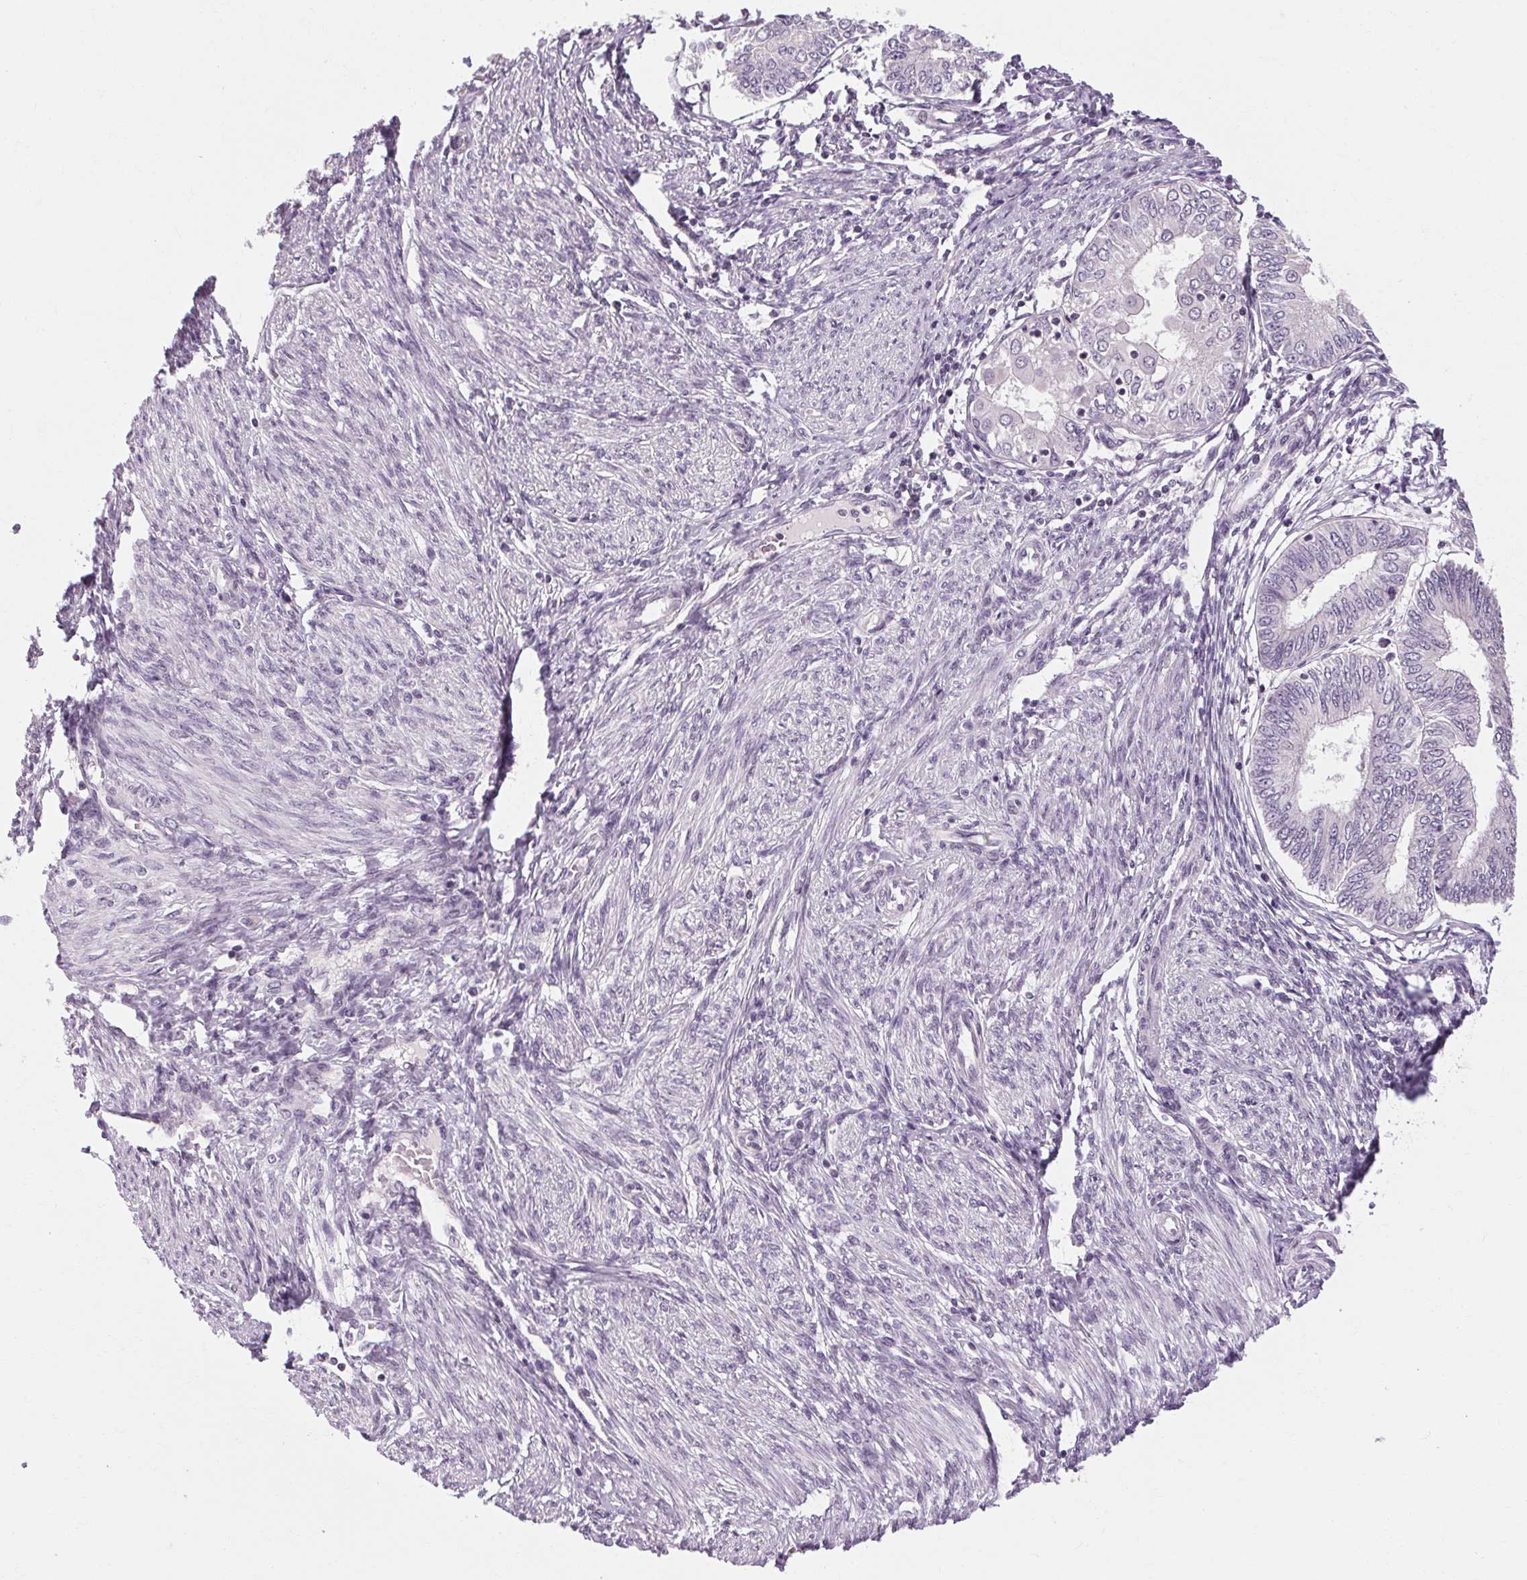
{"staining": {"intensity": "negative", "quantity": "none", "location": "none"}, "tissue": "endometrial cancer", "cell_type": "Tumor cells", "image_type": "cancer", "snomed": [{"axis": "morphology", "description": "Adenocarcinoma, NOS"}, {"axis": "topography", "description": "Endometrium"}], "caption": "Protein analysis of endometrial cancer shows no significant positivity in tumor cells.", "gene": "KLHL40", "patient": {"sex": "female", "age": 68}}